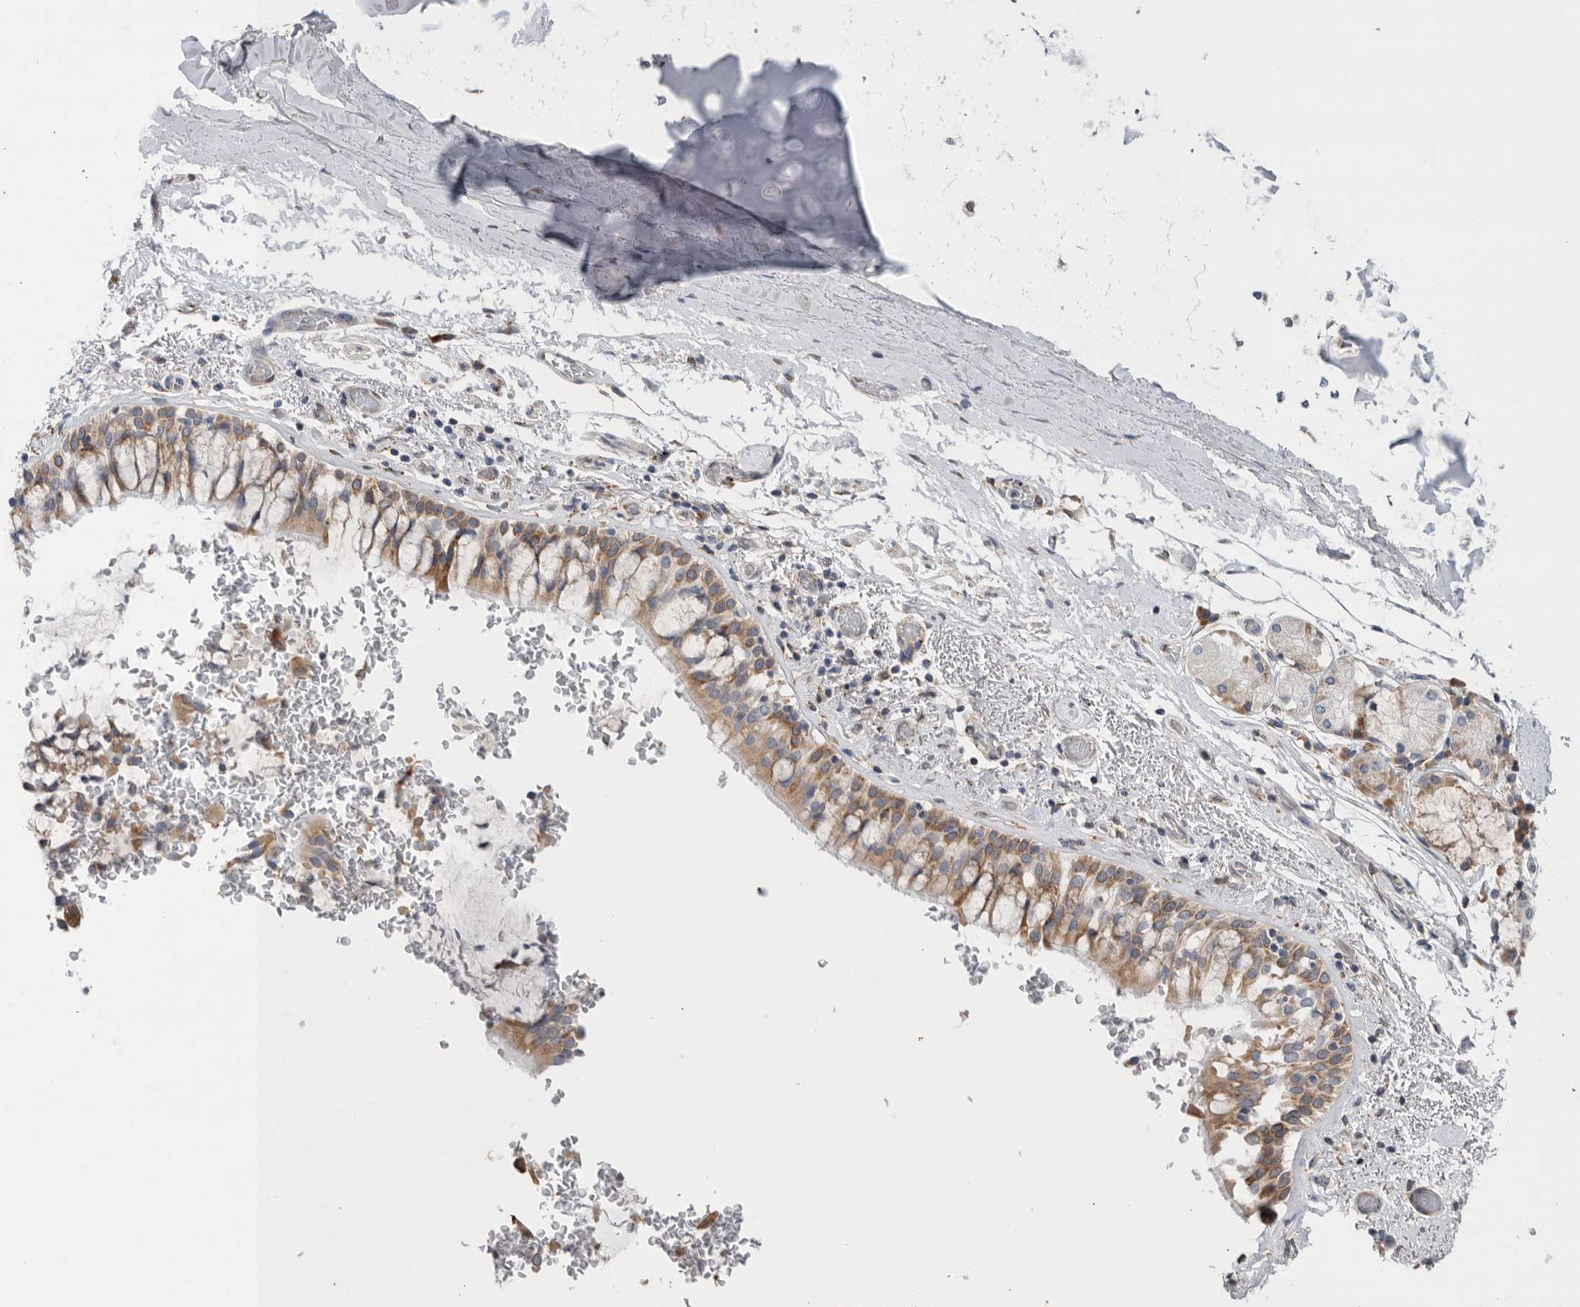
{"staining": {"intensity": "moderate", "quantity": "25%-75%", "location": "cytoplasmic/membranous"}, "tissue": "bronchus", "cell_type": "Respiratory epithelial cells", "image_type": "normal", "snomed": [{"axis": "morphology", "description": "Normal tissue, NOS"}, {"axis": "morphology", "description": "Inflammation, NOS"}, {"axis": "topography", "description": "Cartilage tissue"}, {"axis": "topography", "description": "Bronchus"}, {"axis": "topography", "description": "Lung"}], "caption": "A micrograph of human bronchus stained for a protein reveals moderate cytoplasmic/membranous brown staining in respiratory epithelial cells. The staining is performed using DAB (3,3'-diaminobenzidine) brown chromogen to label protein expression. The nuclei are counter-stained blue using hematoxylin.", "gene": "GANAB", "patient": {"sex": "female", "age": 64}}